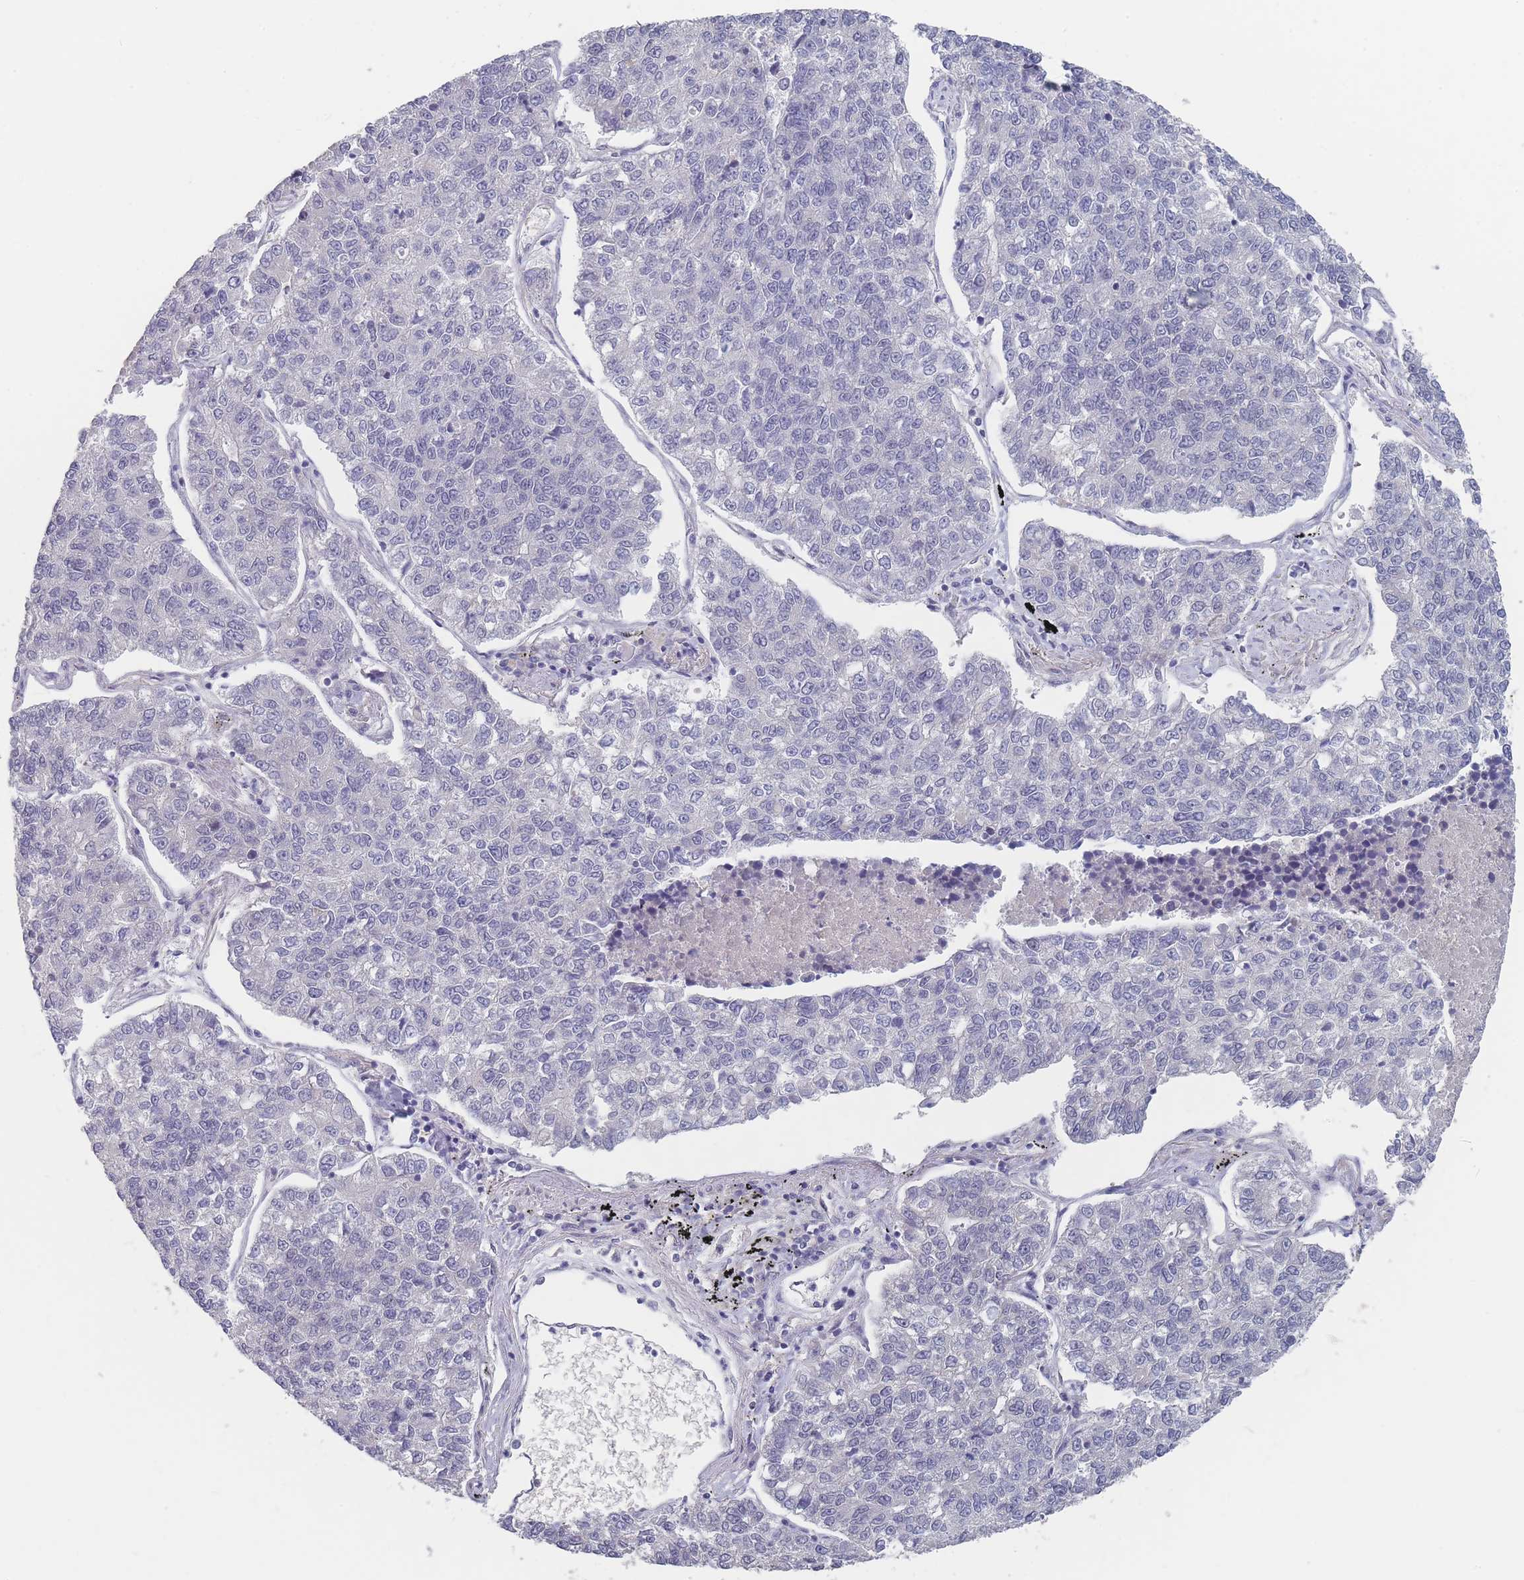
{"staining": {"intensity": "negative", "quantity": "none", "location": "none"}, "tissue": "lung cancer", "cell_type": "Tumor cells", "image_type": "cancer", "snomed": [{"axis": "morphology", "description": "Adenocarcinoma, NOS"}, {"axis": "topography", "description": "Lung"}], "caption": "Immunohistochemistry of lung adenocarcinoma demonstrates no positivity in tumor cells.", "gene": "ANKRD10", "patient": {"sex": "male", "age": 49}}